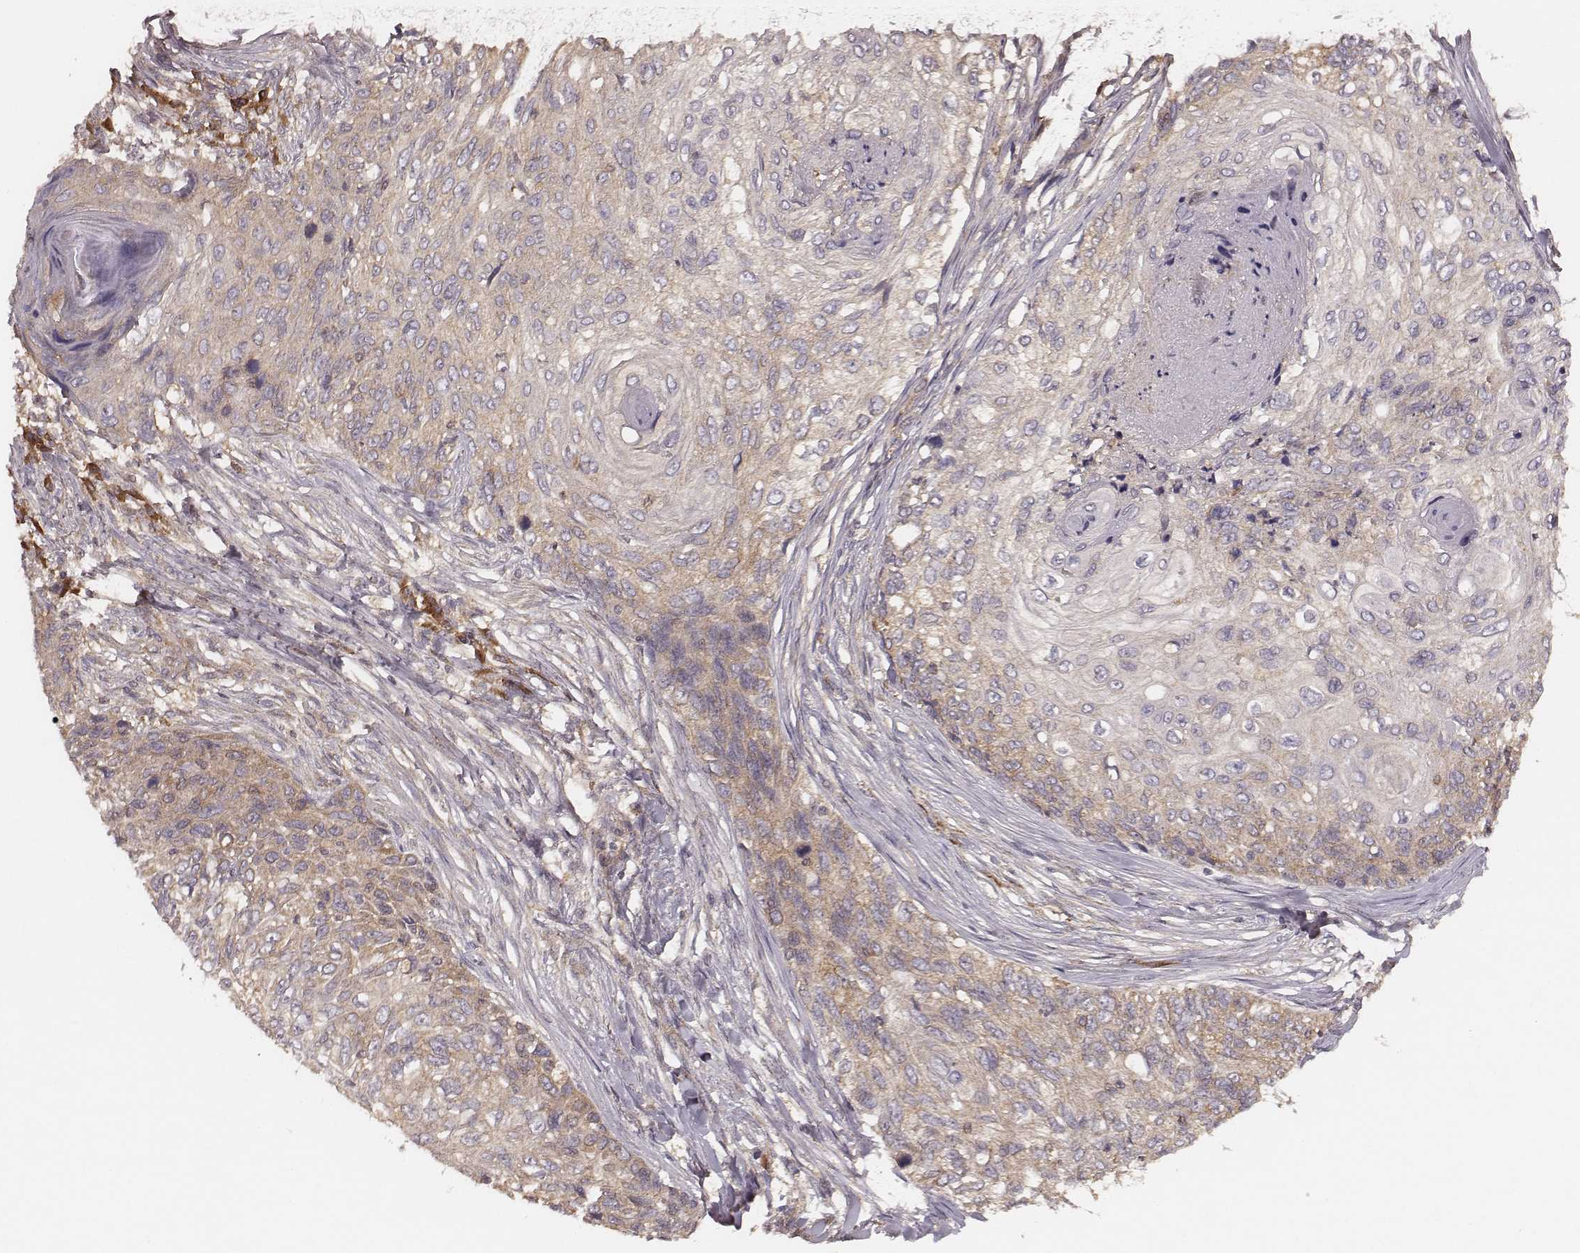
{"staining": {"intensity": "weak", "quantity": "<25%", "location": "cytoplasmic/membranous"}, "tissue": "skin cancer", "cell_type": "Tumor cells", "image_type": "cancer", "snomed": [{"axis": "morphology", "description": "Squamous cell carcinoma, NOS"}, {"axis": "topography", "description": "Skin"}], "caption": "High magnification brightfield microscopy of skin cancer stained with DAB (3,3'-diaminobenzidine) (brown) and counterstained with hematoxylin (blue): tumor cells show no significant positivity.", "gene": "CARS1", "patient": {"sex": "male", "age": 92}}